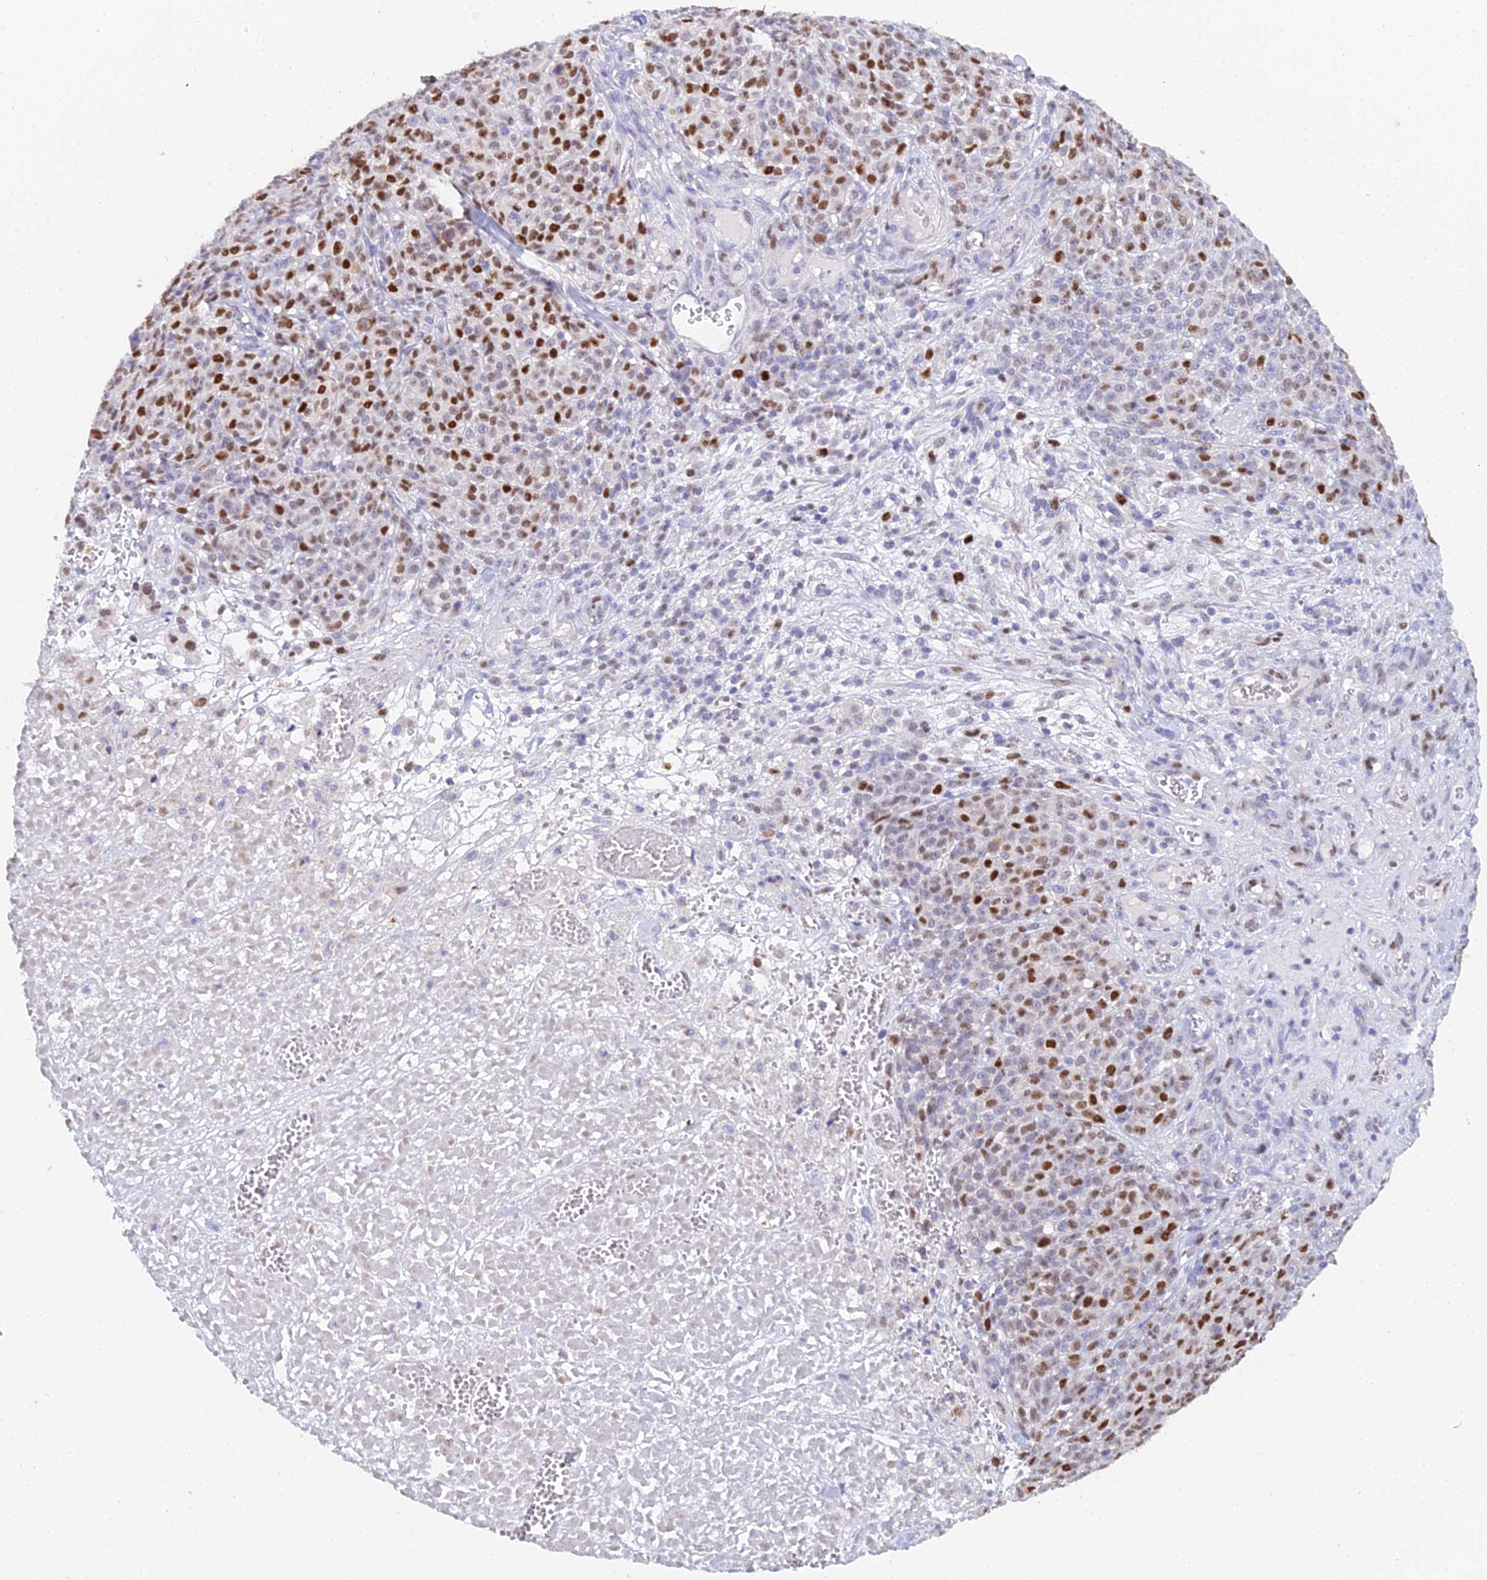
{"staining": {"intensity": "strong", "quantity": "25%-75%", "location": "nuclear"}, "tissue": "melanoma", "cell_type": "Tumor cells", "image_type": "cancer", "snomed": [{"axis": "morphology", "description": "Normal tissue, NOS"}, {"axis": "morphology", "description": "Malignant melanoma, NOS"}, {"axis": "topography", "description": "Skin"}], "caption": "This photomicrograph demonstrates melanoma stained with immunohistochemistry (IHC) to label a protein in brown. The nuclear of tumor cells show strong positivity for the protein. Nuclei are counter-stained blue.", "gene": "MCM2", "patient": {"sex": "female", "age": 34}}